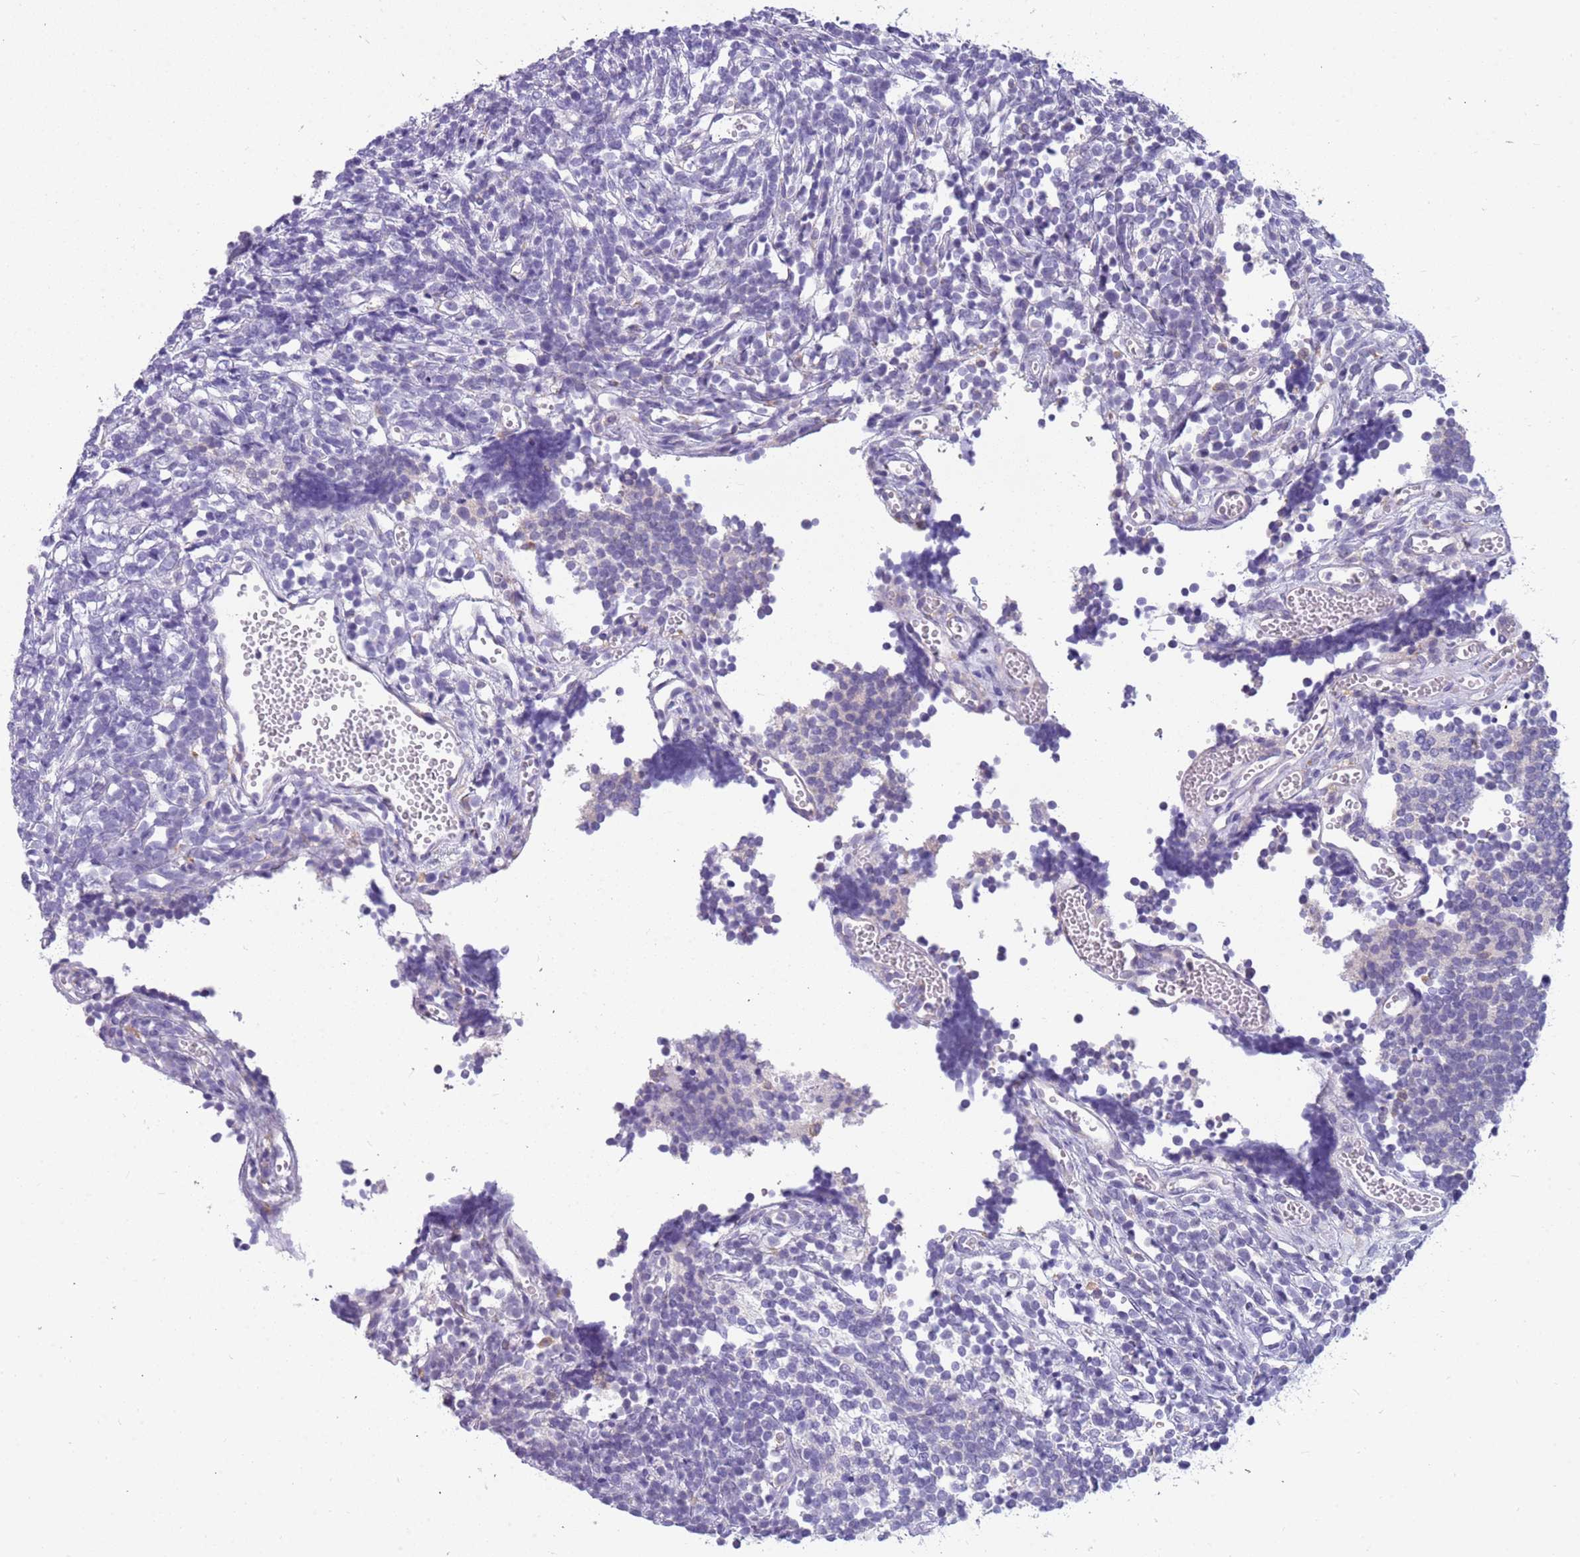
{"staining": {"intensity": "negative", "quantity": "none", "location": "none"}, "tissue": "glioma", "cell_type": "Tumor cells", "image_type": "cancer", "snomed": [{"axis": "morphology", "description": "Glioma, malignant, Low grade"}, {"axis": "topography", "description": "Brain"}], "caption": "A high-resolution histopathology image shows IHC staining of low-grade glioma (malignant), which displays no significant expression in tumor cells.", "gene": "RHCG", "patient": {"sex": "female", "age": 1}}